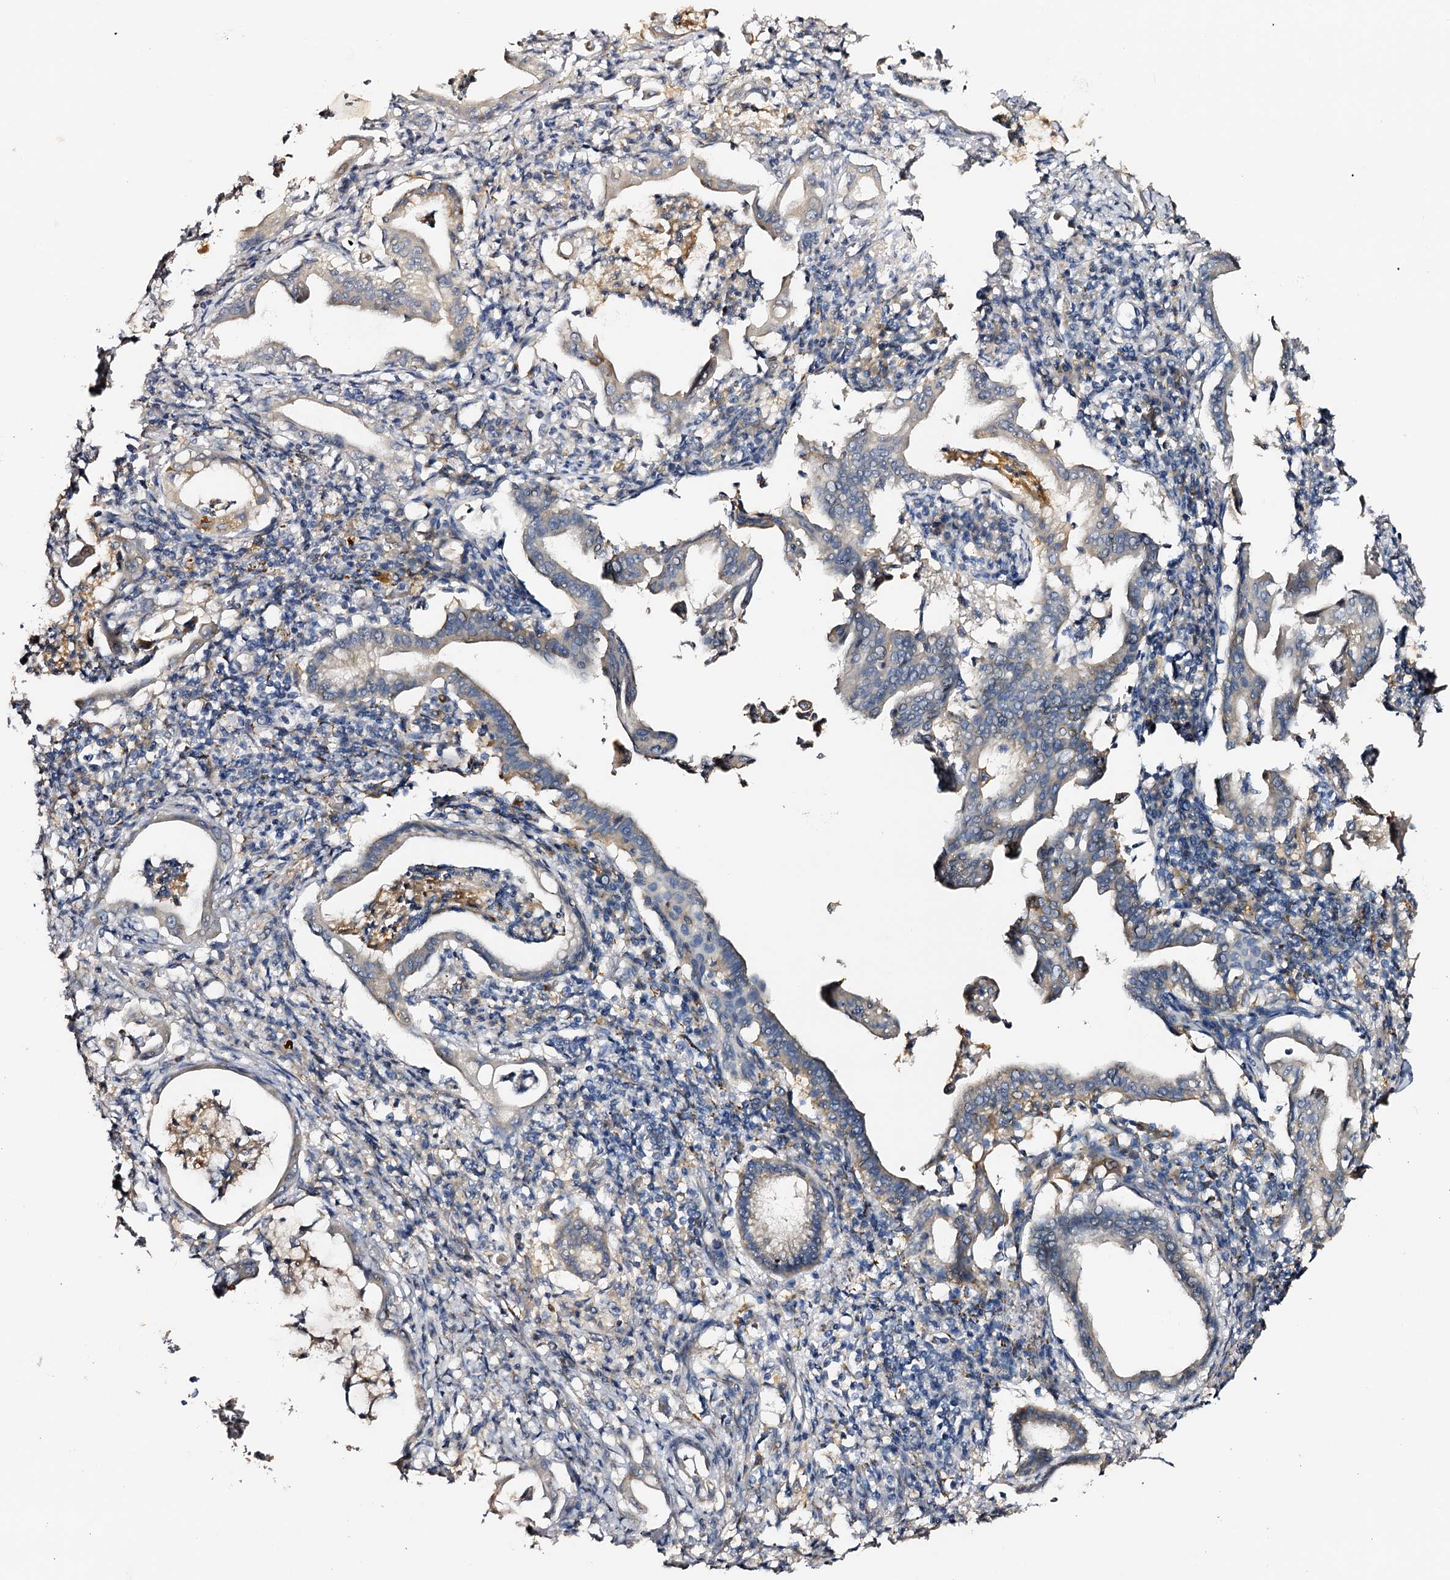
{"staining": {"intensity": "negative", "quantity": "none", "location": "none"}, "tissue": "pancreatic cancer", "cell_type": "Tumor cells", "image_type": "cancer", "snomed": [{"axis": "morphology", "description": "Adenocarcinoma, NOS"}, {"axis": "topography", "description": "Pancreas"}], "caption": "Micrograph shows no significant protein staining in tumor cells of pancreatic adenocarcinoma.", "gene": "DMXL2", "patient": {"sex": "female", "age": 55}}